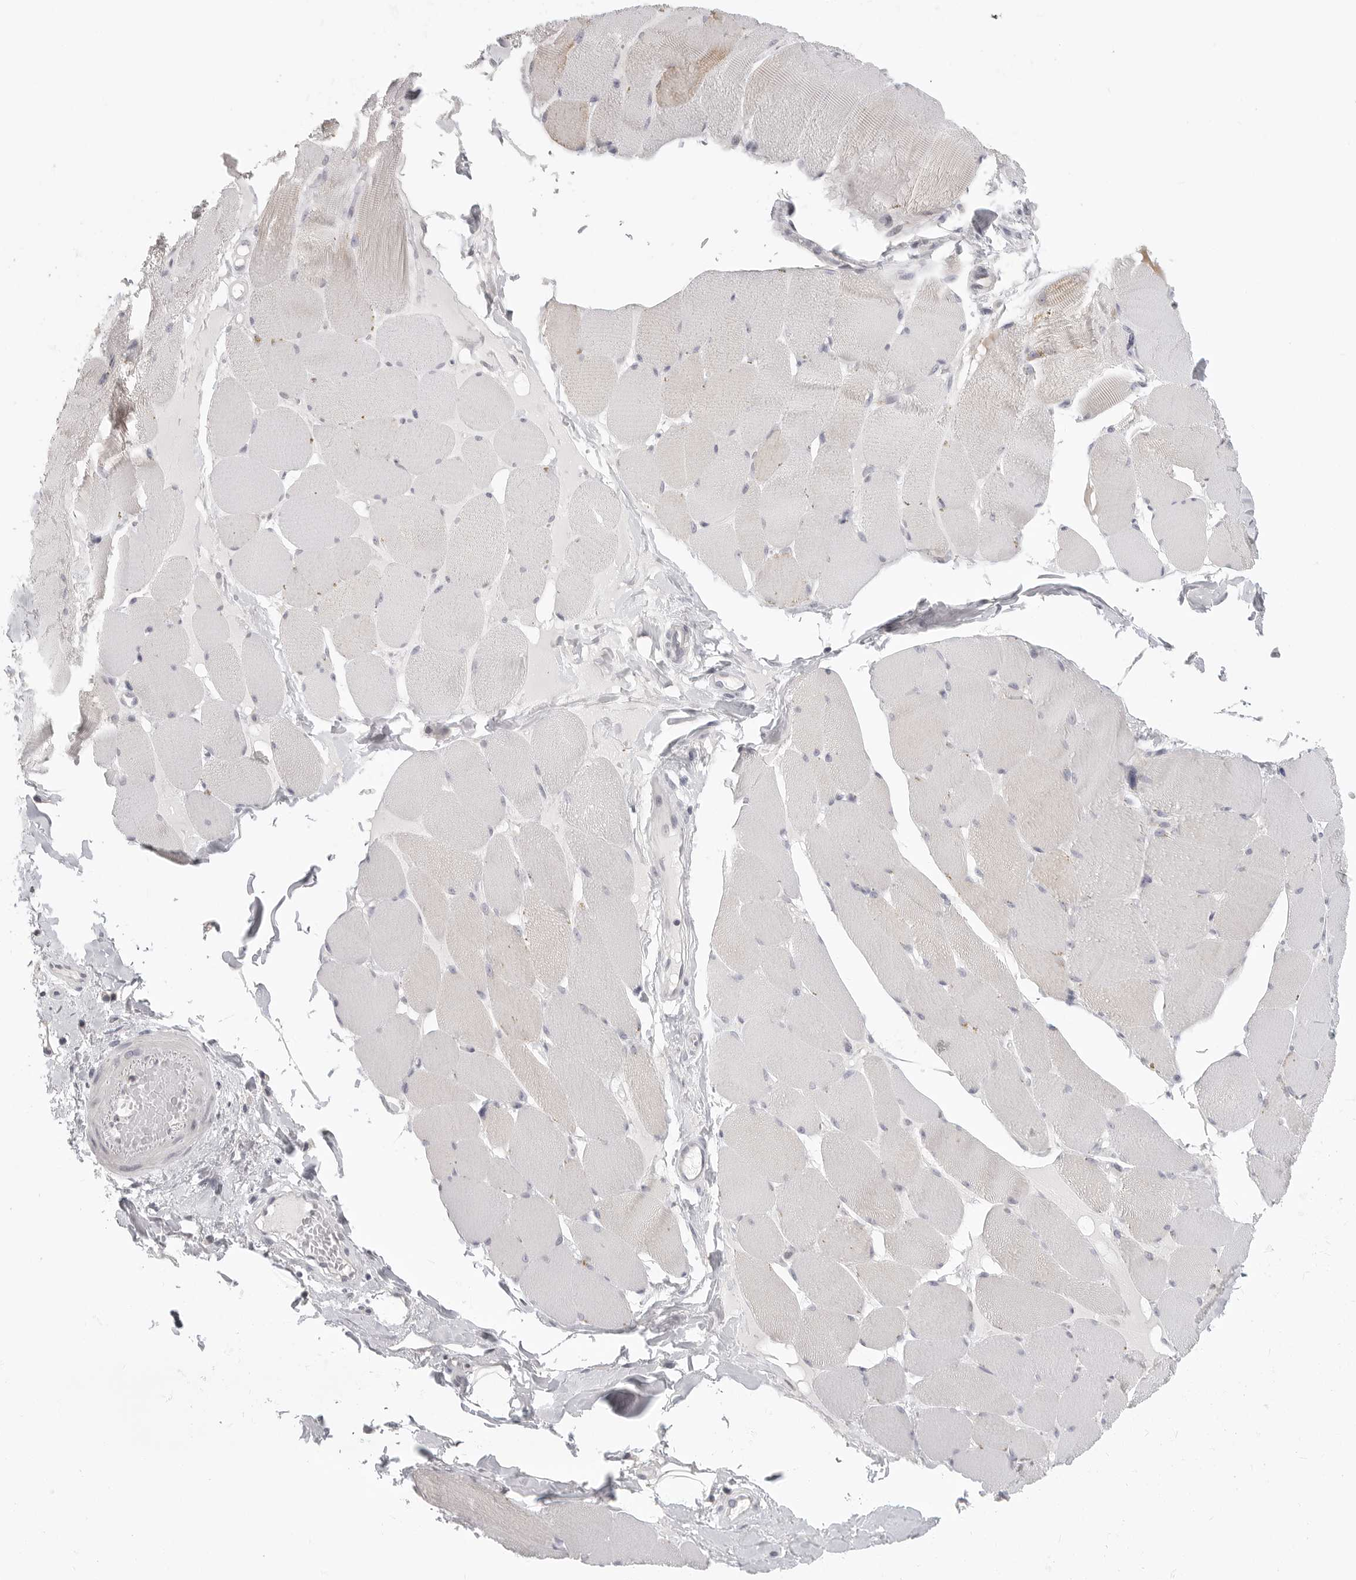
{"staining": {"intensity": "negative", "quantity": "none", "location": "none"}, "tissue": "skeletal muscle", "cell_type": "Myocytes", "image_type": "normal", "snomed": [{"axis": "morphology", "description": "Normal tissue, NOS"}, {"axis": "topography", "description": "Skin"}, {"axis": "topography", "description": "Skeletal muscle"}], "caption": "Immunohistochemistry micrograph of benign skeletal muscle: human skeletal muscle stained with DAB (3,3'-diaminobenzidine) exhibits no significant protein expression in myocytes.", "gene": "HMGCS2", "patient": {"sex": "male", "age": 83}}